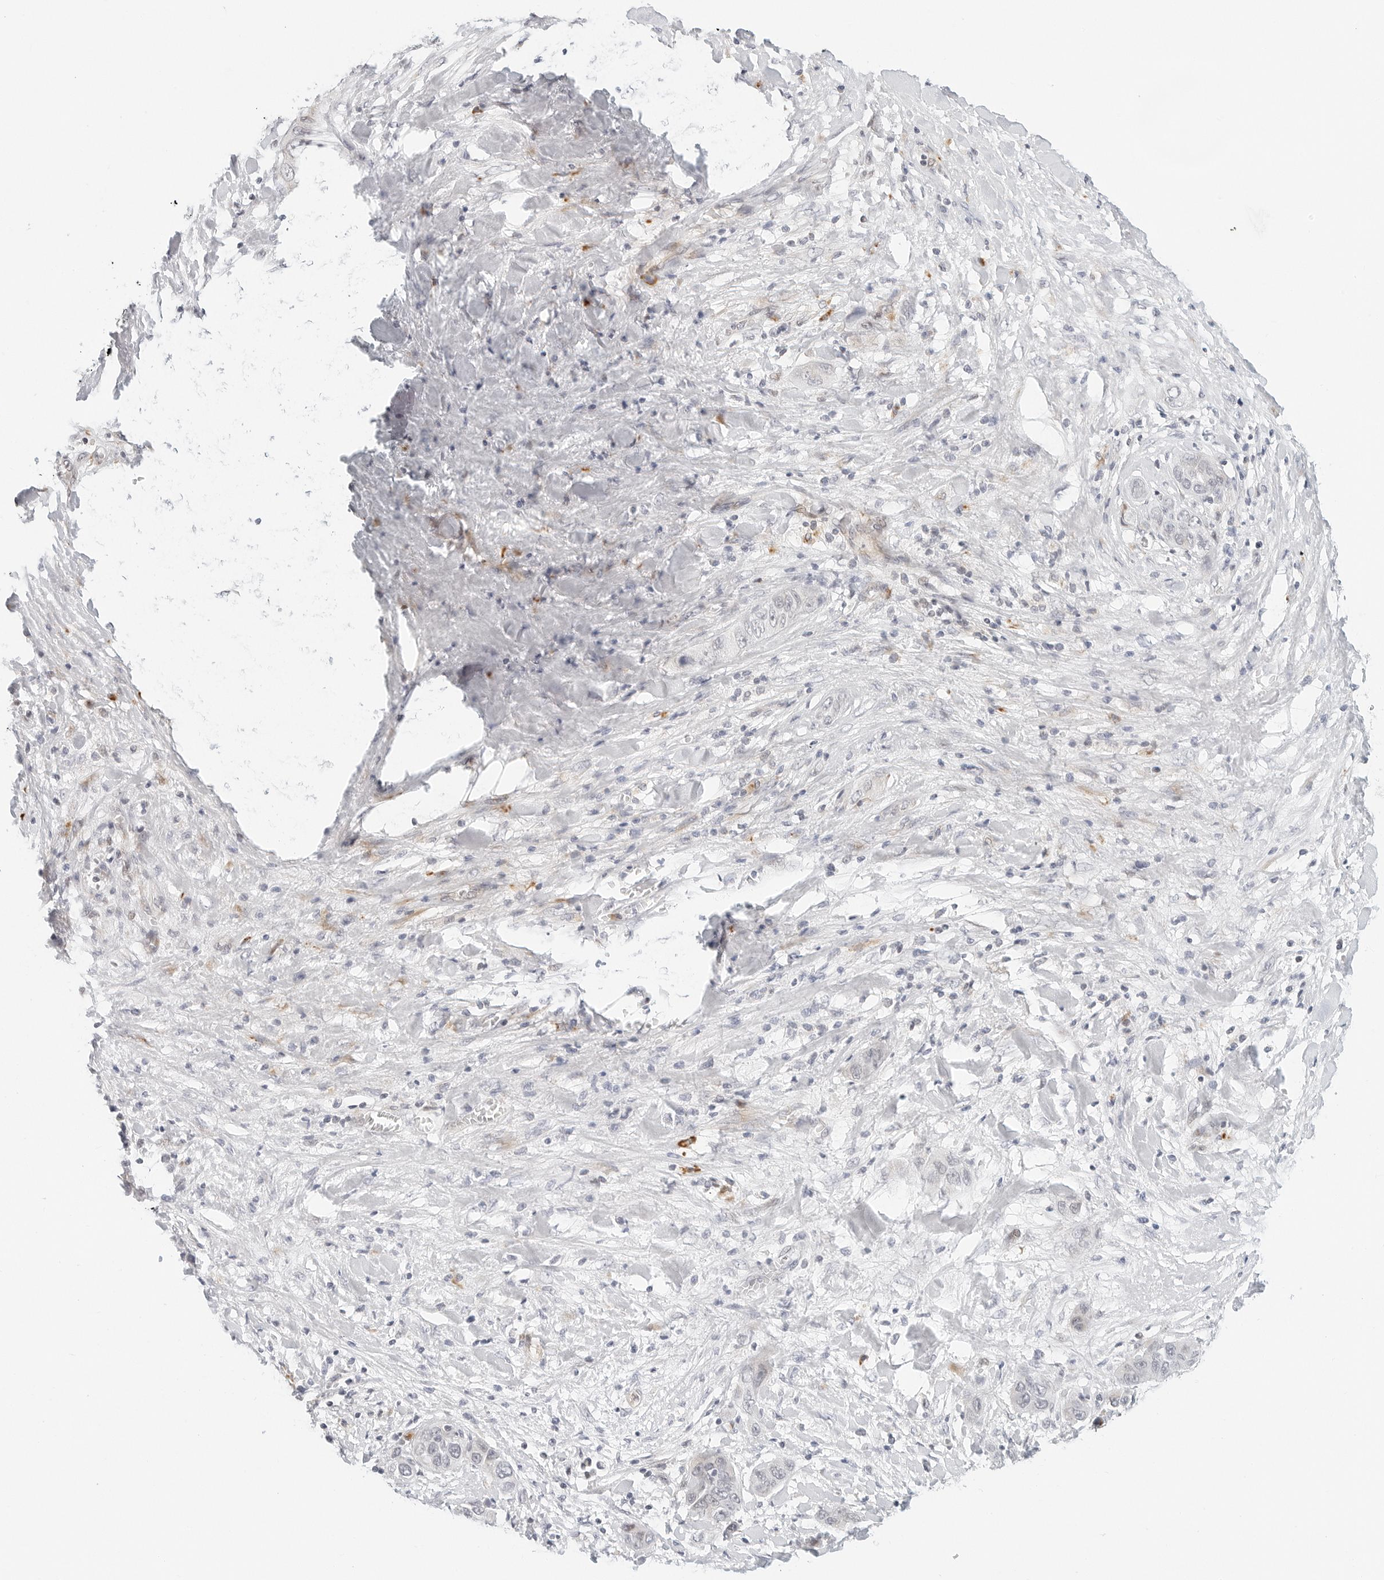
{"staining": {"intensity": "negative", "quantity": "none", "location": "none"}, "tissue": "liver cancer", "cell_type": "Tumor cells", "image_type": "cancer", "snomed": [{"axis": "morphology", "description": "Cholangiocarcinoma"}, {"axis": "topography", "description": "Liver"}], "caption": "Human liver cancer stained for a protein using IHC shows no expression in tumor cells.", "gene": "PARP10", "patient": {"sex": "female", "age": 52}}